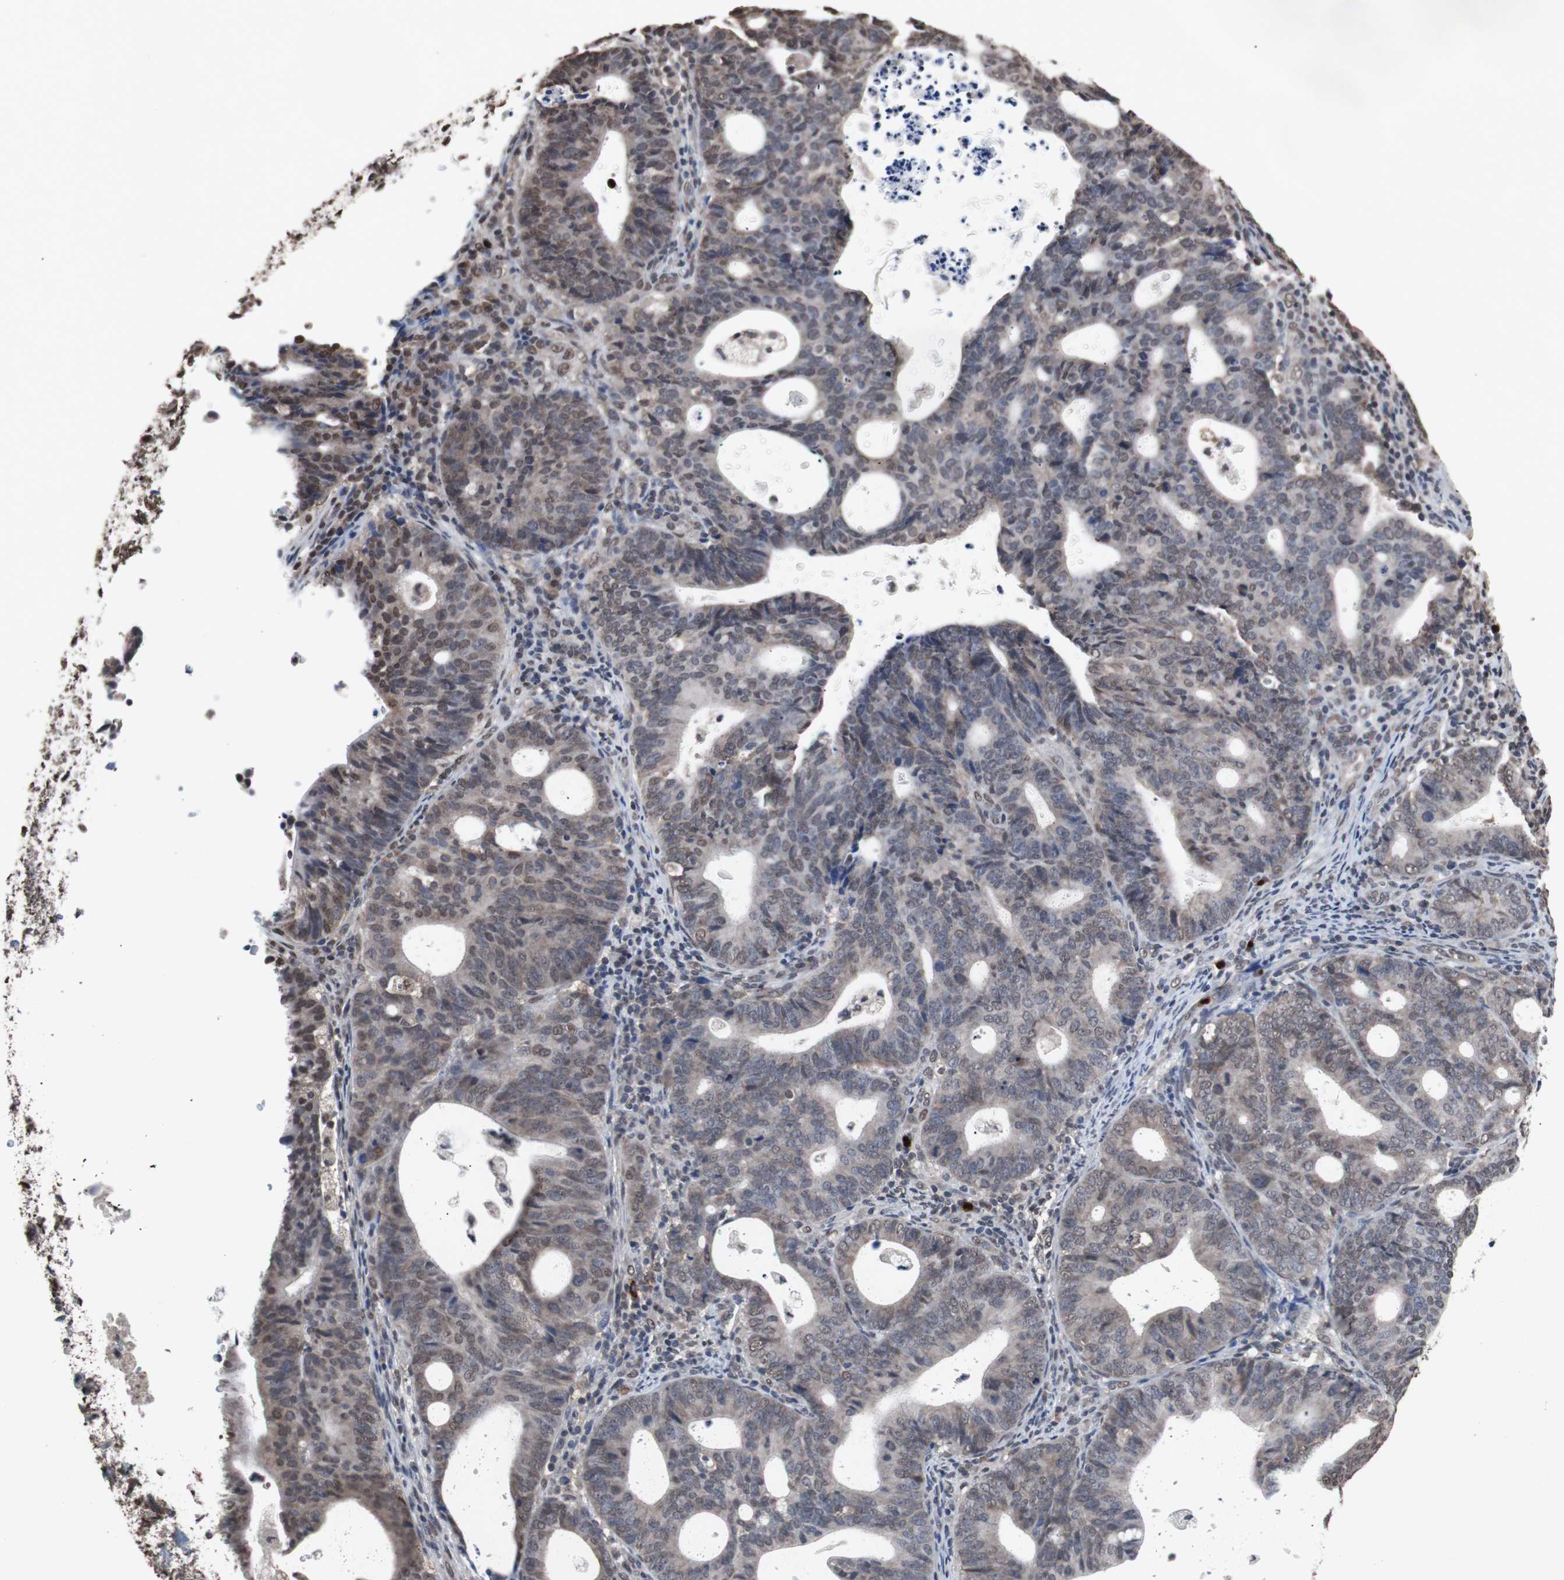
{"staining": {"intensity": "weak", "quantity": ">75%", "location": "cytoplasmic/membranous,nuclear"}, "tissue": "endometrial cancer", "cell_type": "Tumor cells", "image_type": "cancer", "snomed": [{"axis": "morphology", "description": "Adenocarcinoma, NOS"}, {"axis": "topography", "description": "Uterus"}], "caption": "This is an image of immunohistochemistry (IHC) staining of adenocarcinoma (endometrial), which shows weak expression in the cytoplasmic/membranous and nuclear of tumor cells.", "gene": "MED27", "patient": {"sex": "female", "age": 83}}